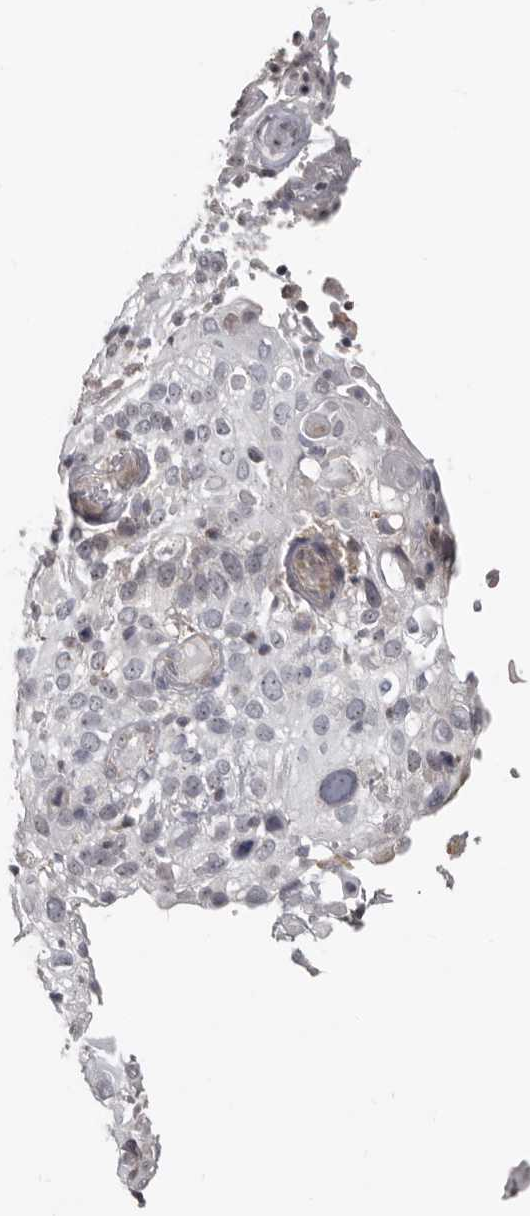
{"staining": {"intensity": "moderate", "quantity": "<25%", "location": "cytoplasmic/membranous,nuclear"}, "tissue": "cervical cancer", "cell_type": "Tumor cells", "image_type": "cancer", "snomed": [{"axis": "morphology", "description": "Squamous cell carcinoma, NOS"}, {"axis": "topography", "description": "Cervix"}], "caption": "Squamous cell carcinoma (cervical) stained with a protein marker shows moderate staining in tumor cells.", "gene": "BAD", "patient": {"sex": "female", "age": 74}}